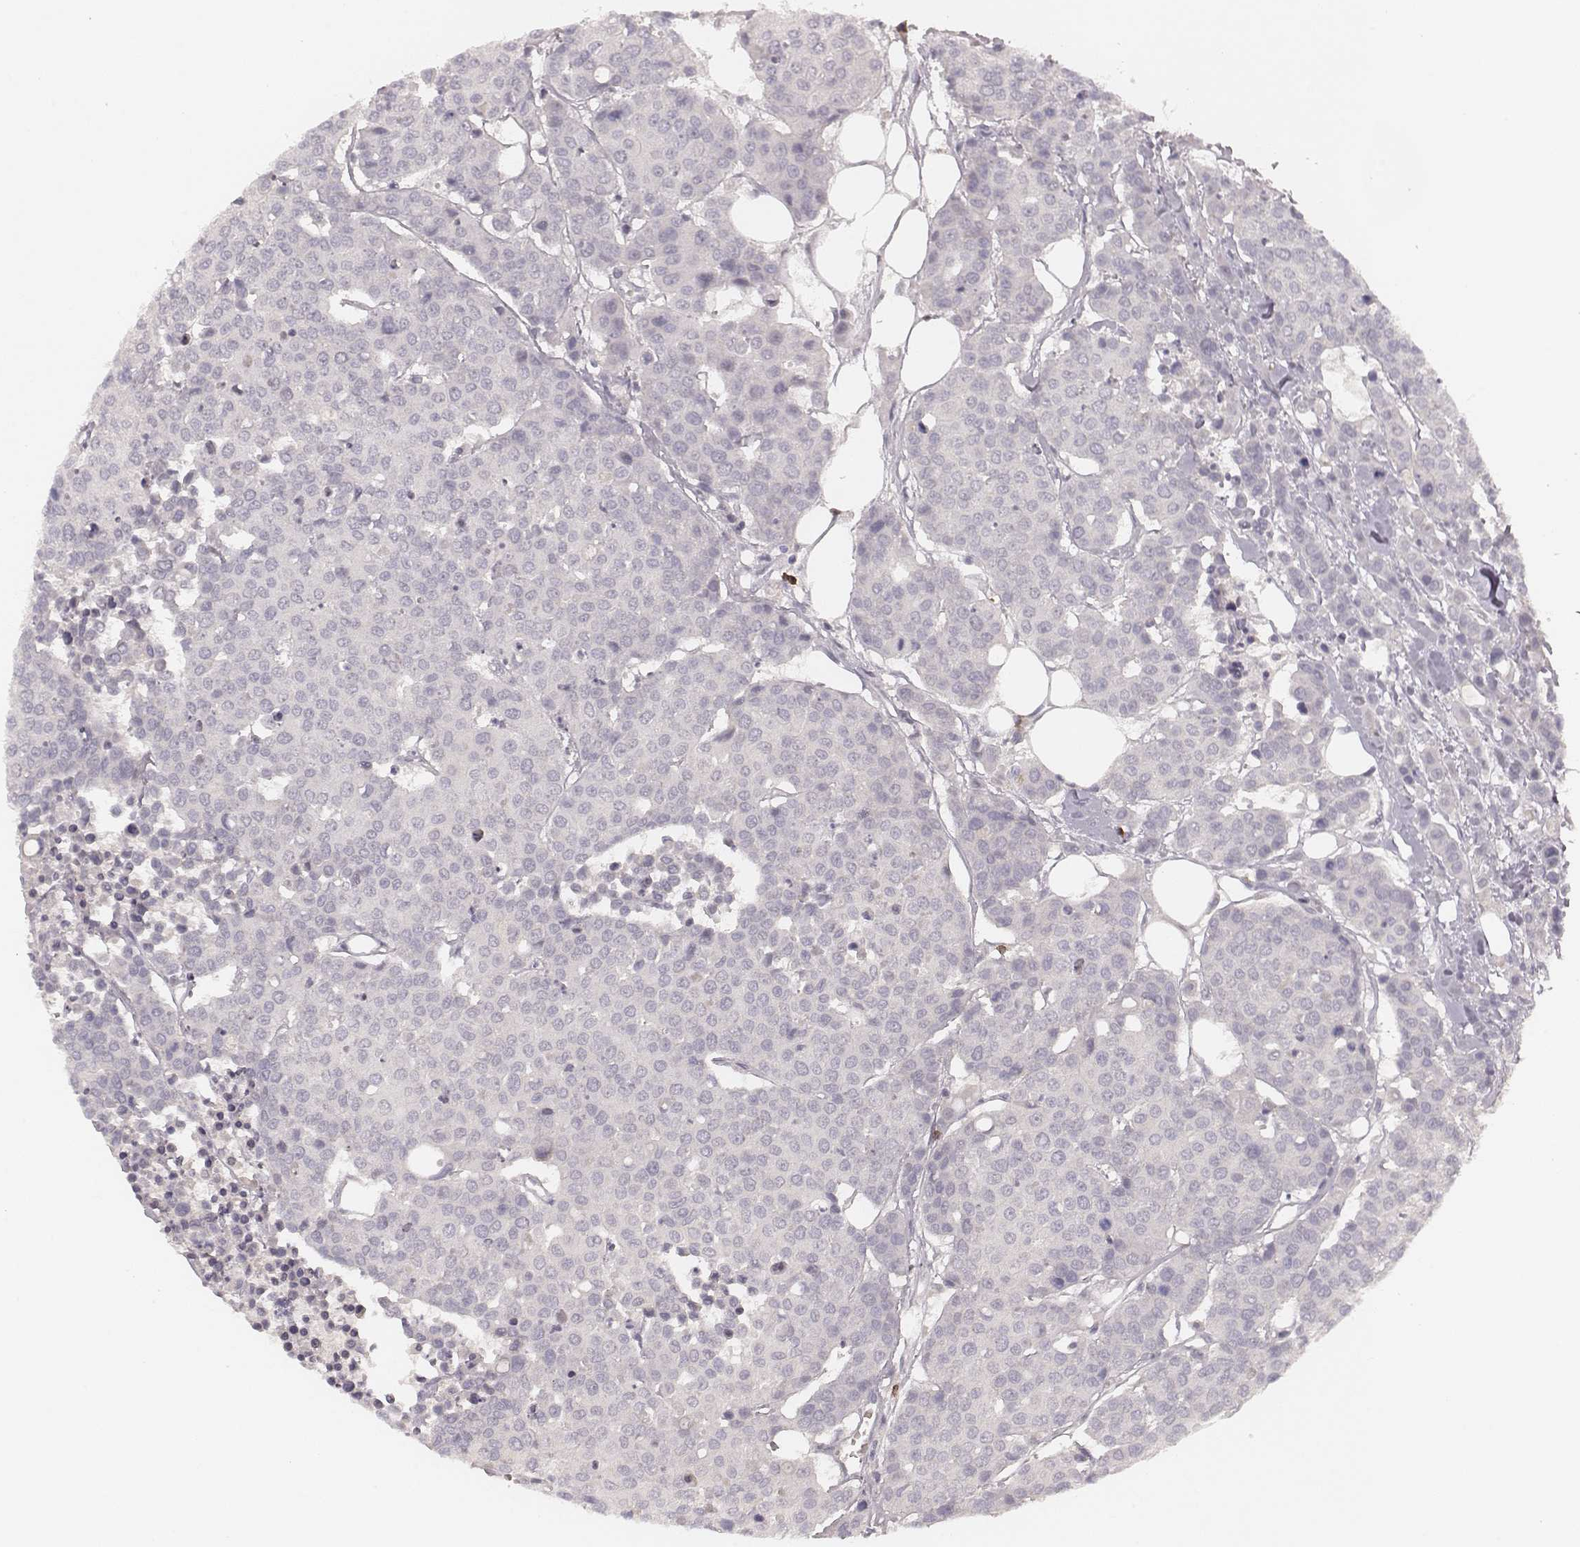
{"staining": {"intensity": "negative", "quantity": "none", "location": "none"}, "tissue": "carcinoid", "cell_type": "Tumor cells", "image_type": "cancer", "snomed": [{"axis": "morphology", "description": "Carcinoid, malignant, NOS"}, {"axis": "topography", "description": "Colon"}], "caption": "Tumor cells are negative for brown protein staining in carcinoid. The staining is performed using DAB (3,3'-diaminobenzidine) brown chromogen with nuclei counter-stained in using hematoxylin.", "gene": "CD8A", "patient": {"sex": "male", "age": 81}}